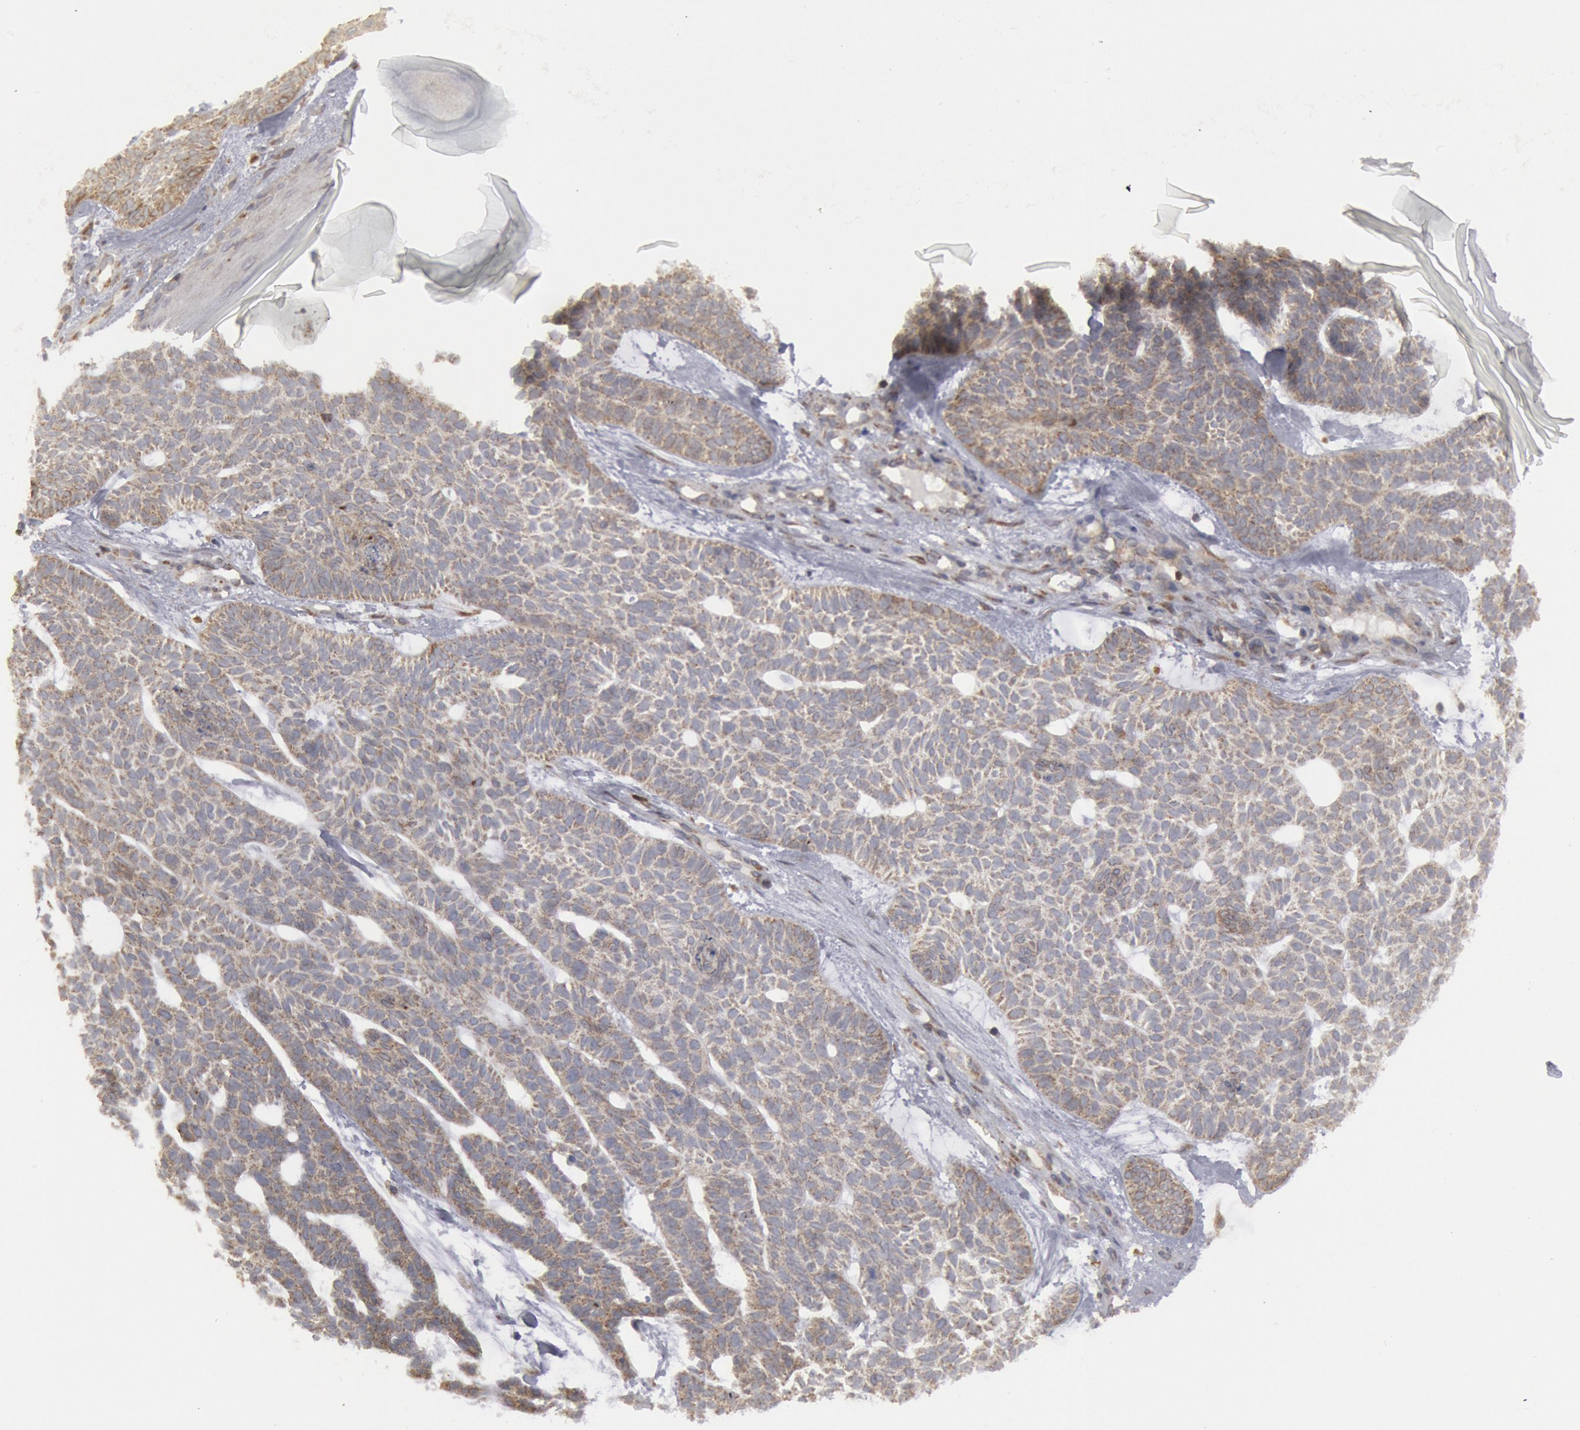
{"staining": {"intensity": "weak", "quantity": ">75%", "location": "cytoplasmic/membranous"}, "tissue": "skin cancer", "cell_type": "Tumor cells", "image_type": "cancer", "snomed": [{"axis": "morphology", "description": "Basal cell carcinoma"}, {"axis": "topography", "description": "Skin"}], "caption": "There is low levels of weak cytoplasmic/membranous positivity in tumor cells of skin cancer, as demonstrated by immunohistochemical staining (brown color).", "gene": "OSBPL8", "patient": {"sex": "male", "age": 75}}